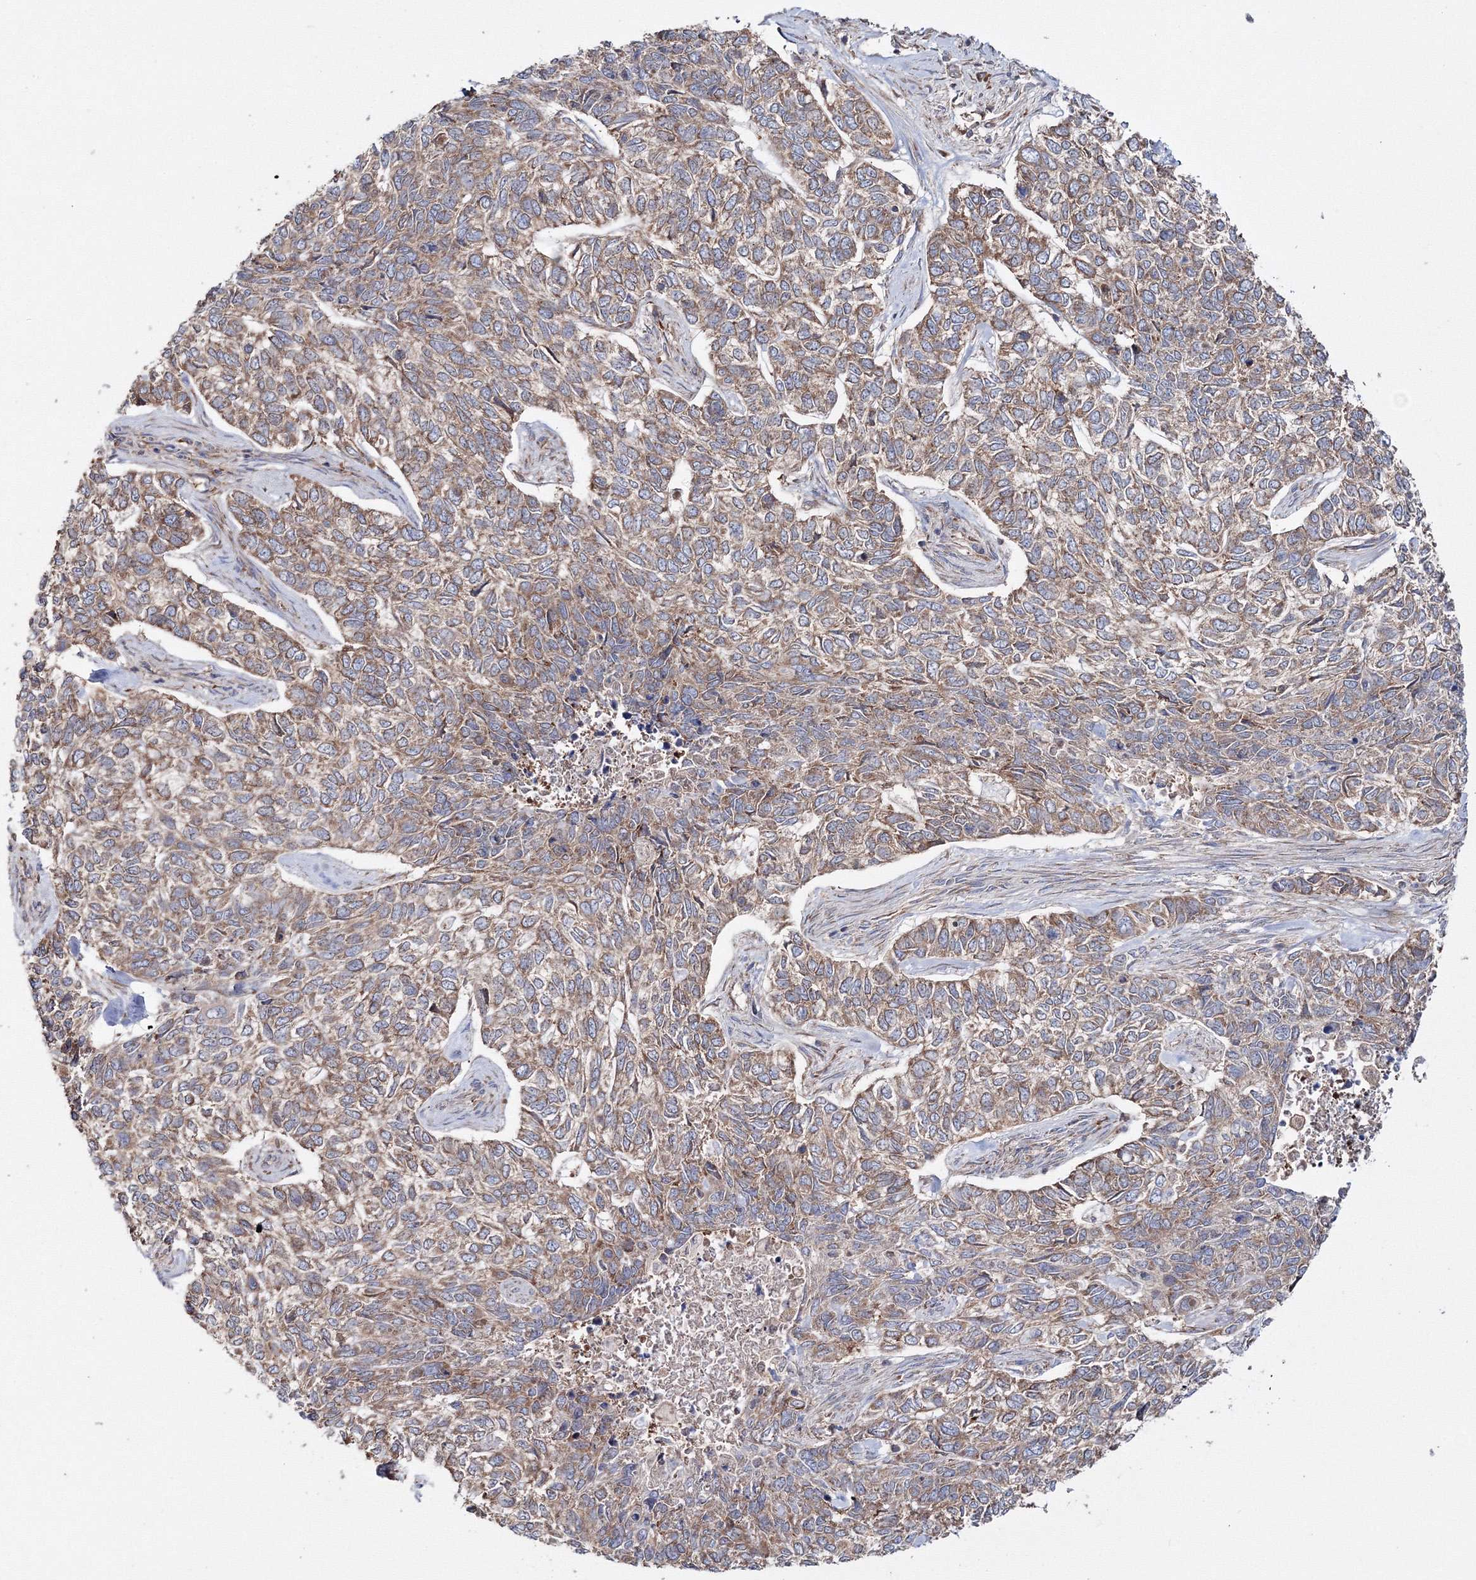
{"staining": {"intensity": "moderate", "quantity": ">75%", "location": "cytoplasmic/membranous"}, "tissue": "skin cancer", "cell_type": "Tumor cells", "image_type": "cancer", "snomed": [{"axis": "morphology", "description": "Basal cell carcinoma"}, {"axis": "topography", "description": "Skin"}], "caption": "Immunohistochemical staining of basal cell carcinoma (skin) shows medium levels of moderate cytoplasmic/membranous protein positivity in approximately >75% of tumor cells.", "gene": "PEX13", "patient": {"sex": "female", "age": 65}}